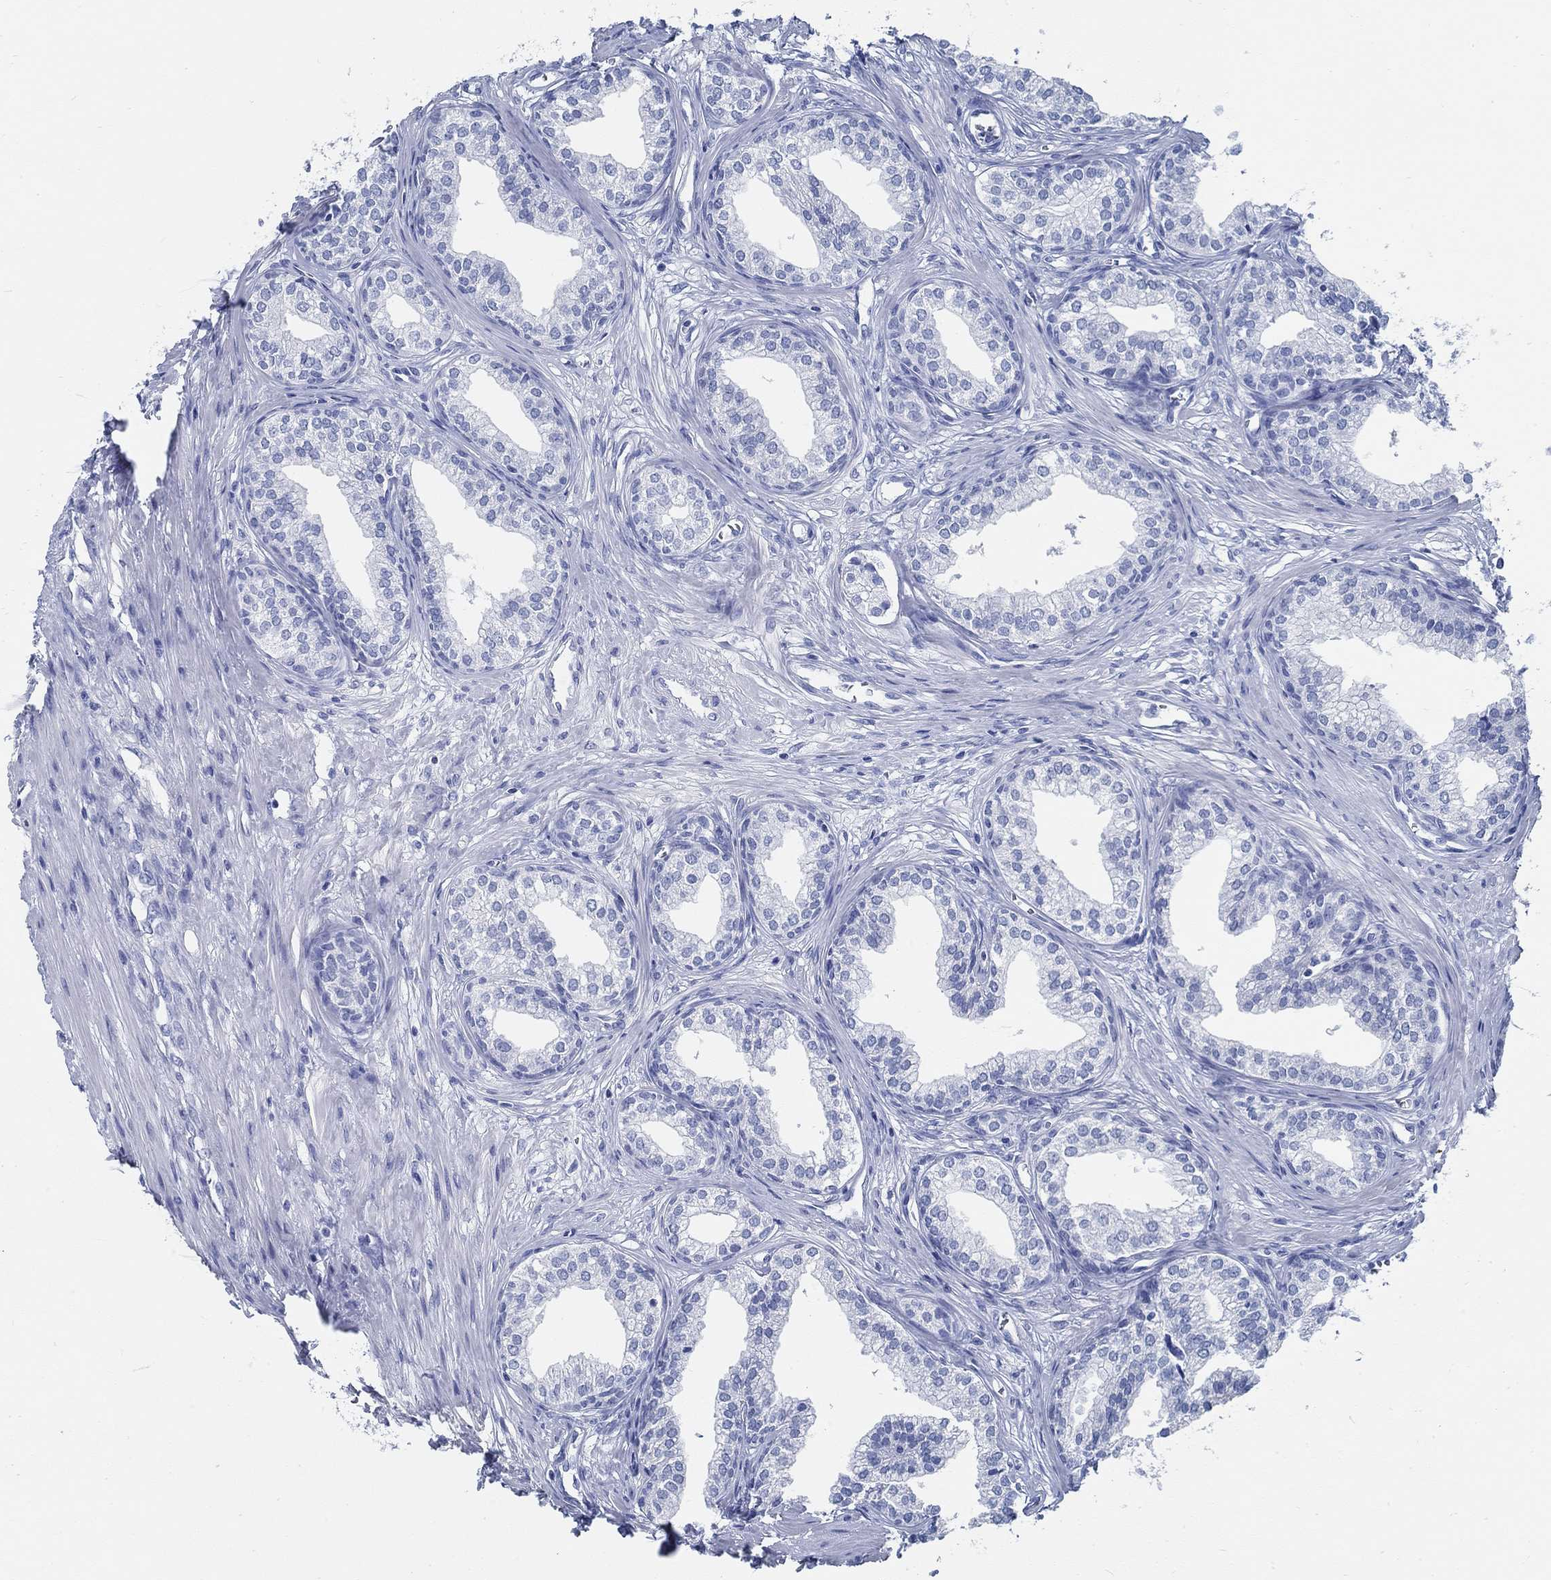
{"staining": {"intensity": "negative", "quantity": "none", "location": "none"}, "tissue": "prostate", "cell_type": "Glandular cells", "image_type": "normal", "snomed": [{"axis": "morphology", "description": "Normal tissue, NOS"}, {"axis": "topography", "description": "Prostate"}], "caption": "High power microscopy image of an IHC micrograph of unremarkable prostate, revealing no significant expression in glandular cells. (Immunohistochemistry (ihc), brightfield microscopy, high magnification).", "gene": "SLC45A1", "patient": {"sex": "male", "age": 65}}